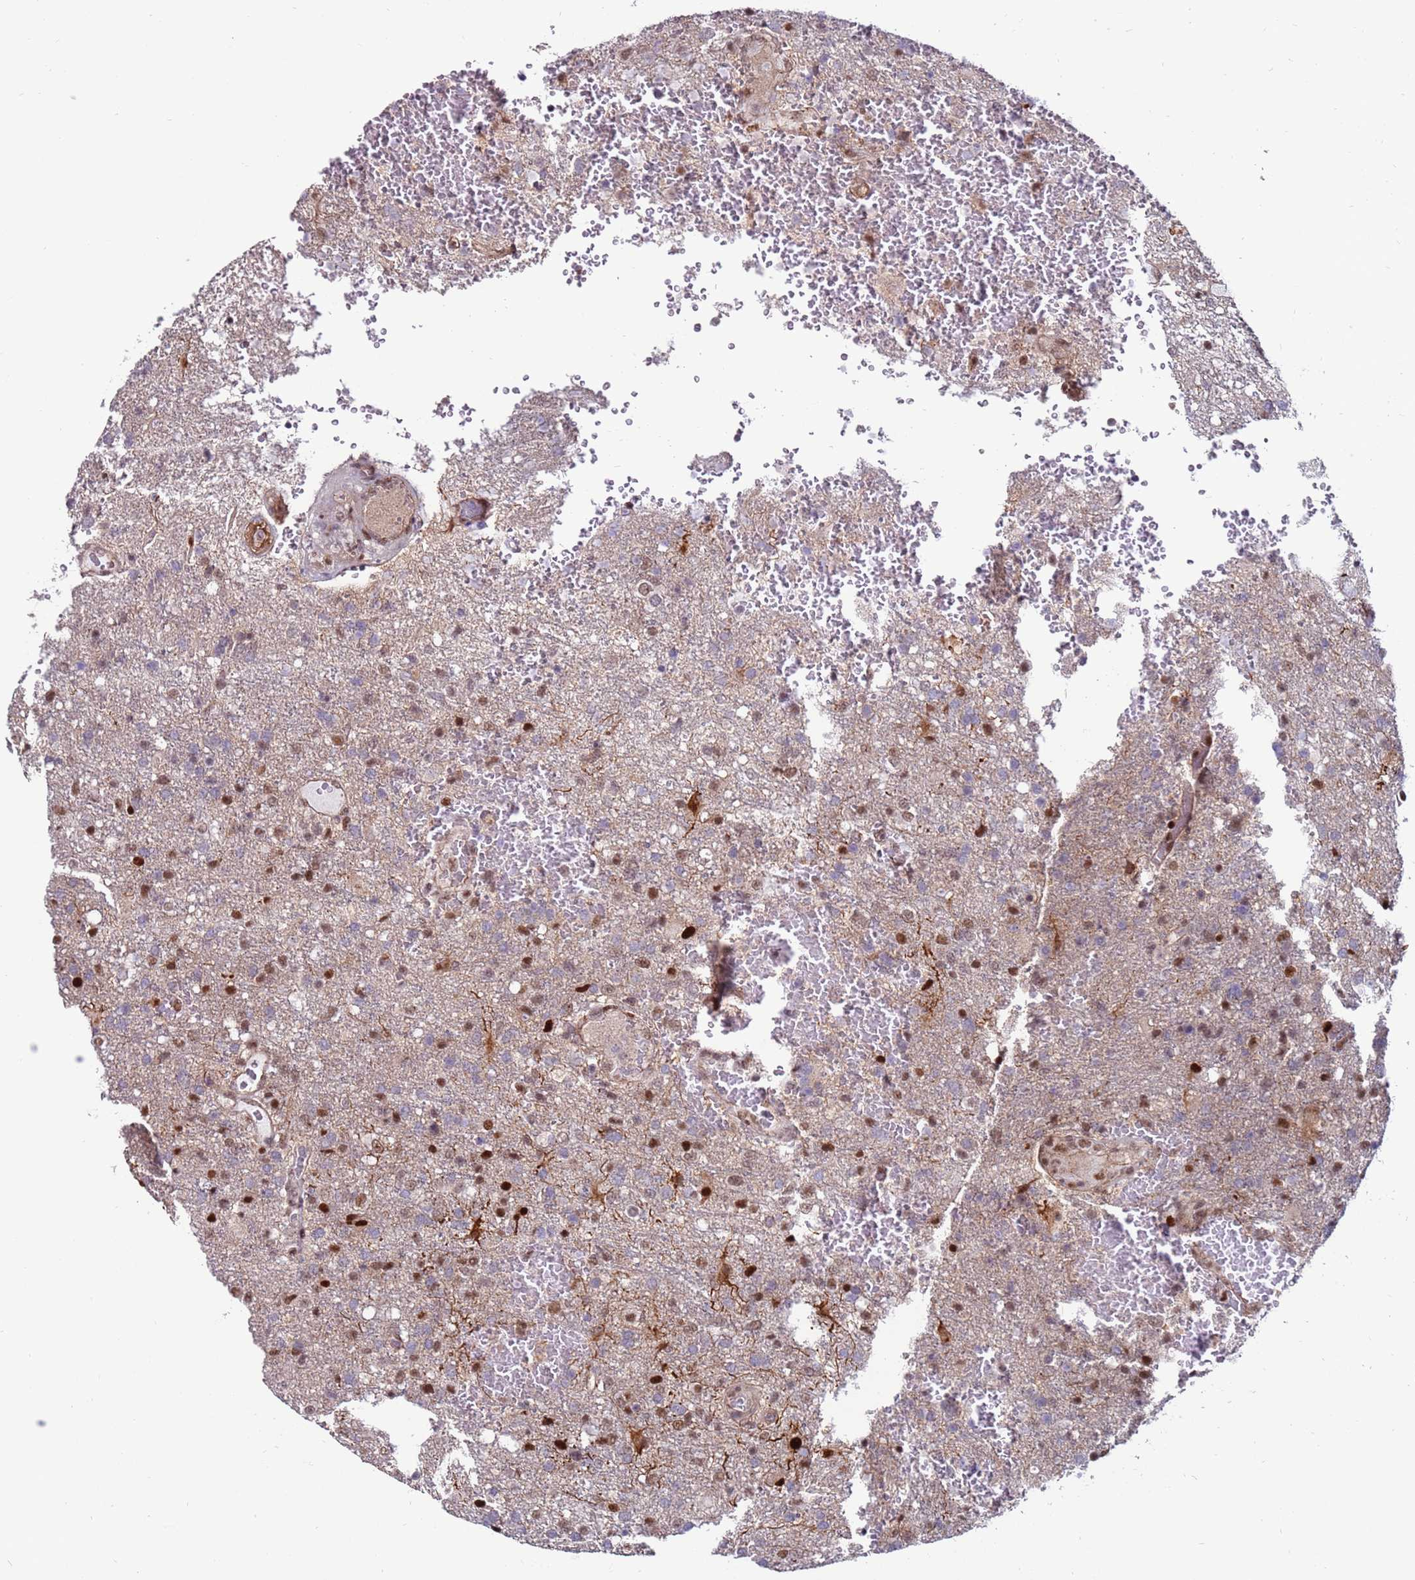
{"staining": {"intensity": "moderate", "quantity": "25%-75%", "location": "nuclear"}, "tissue": "glioma", "cell_type": "Tumor cells", "image_type": "cancer", "snomed": [{"axis": "morphology", "description": "Glioma, malignant, High grade"}, {"axis": "topography", "description": "Brain"}], "caption": "A photomicrograph of glioma stained for a protein displays moderate nuclear brown staining in tumor cells.", "gene": "KPNA4", "patient": {"sex": "female", "age": 74}}